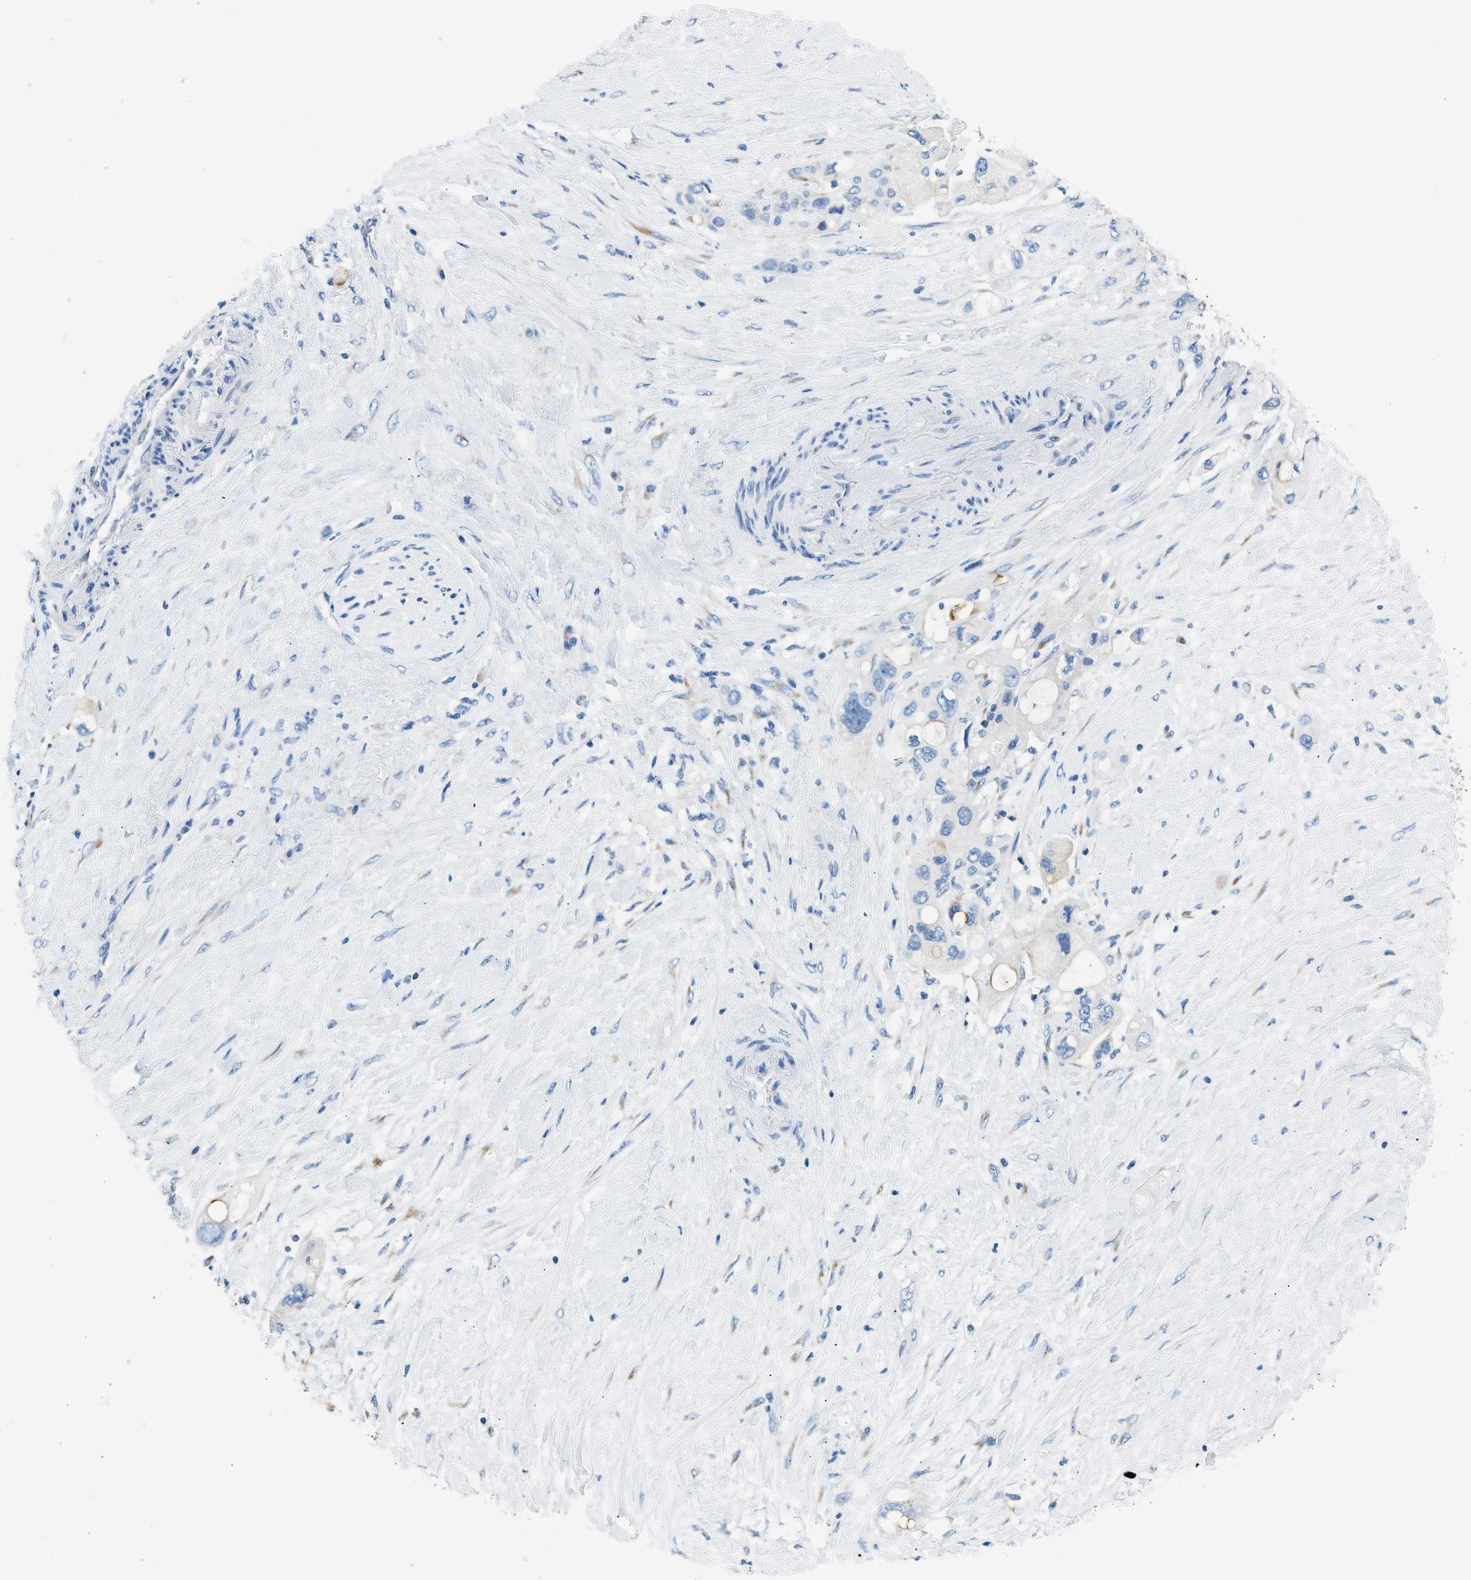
{"staining": {"intensity": "strong", "quantity": ">75%", "location": "cytoplasmic/membranous"}, "tissue": "pancreatic cancer", "cell_type": "Tumor cells", "image_type": "cancer", "snomed": [{"axis": "morphology", "description": "Adenocarcinoma, NOS"}, {"axis": "topography", "description": "Pancreas"}], "caption": "IHC of pancreatic cancer demonstrates high levels of strong cytoplasmic/membranous staining in about >75% of tumor cells.", "gene": "CLDN18", "patient": {"sex": "female", "age": 56}}